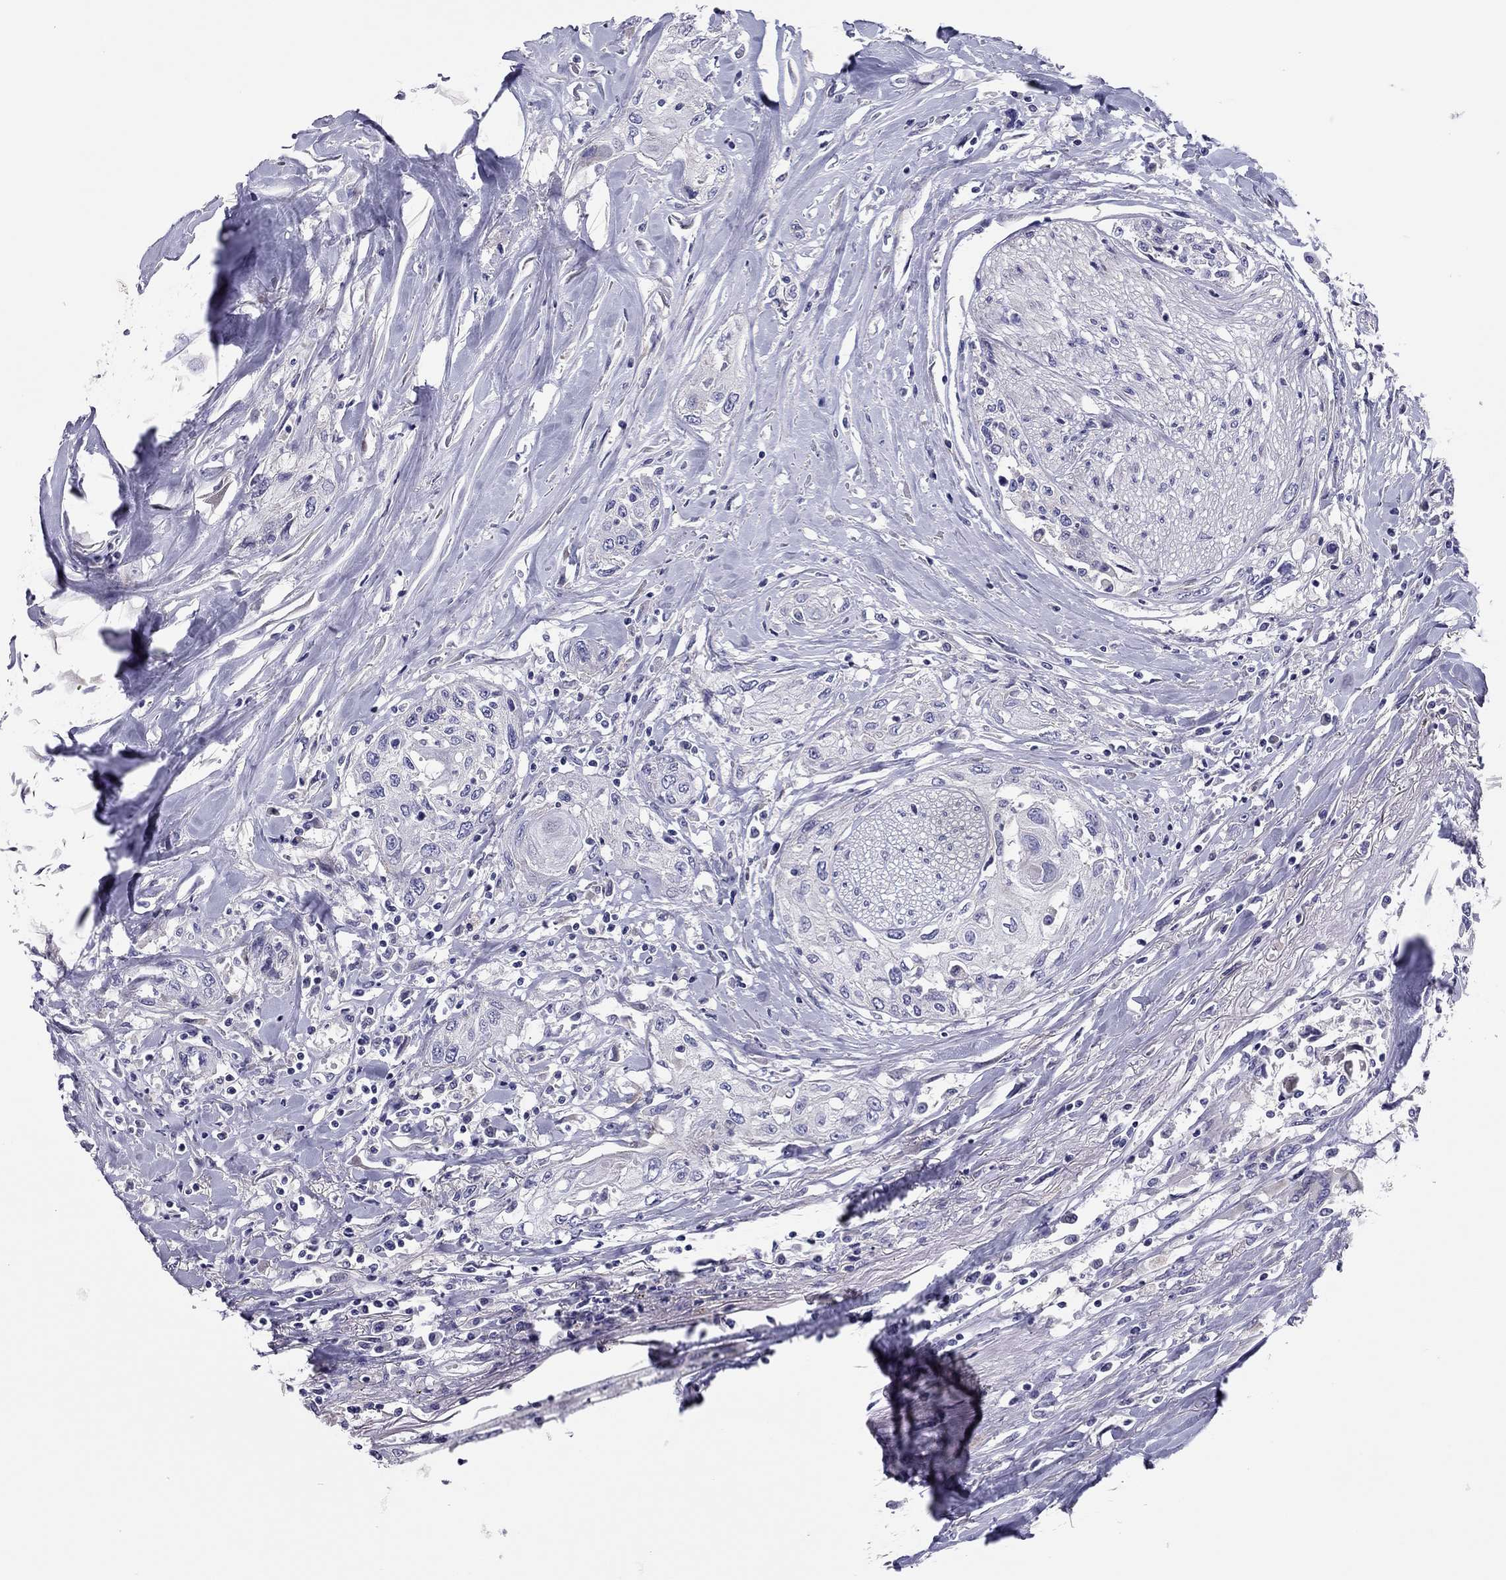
{"staining": {"intensity": "negative", "quantity": "none", "location": "none"}, "tissue": "head and neck cancer", "cell_type": "Tumor cells", "image_type": "cancer", "snomed": [{"axis": "morphology", "description": "Normal tissue, NOS"}, {"axis": "morphology", "description": "Squamous cell carcinoma, NOS"}, {"axis": "topography", "description": "Oral tissue"}, {"axis": "topography", "description": "Peripheral nerve tissue"}, {"axis": "topography", "description": "Head-Neck"}], "caption": "High power microscopy photomicrograph of an IHC histopathology image of head and neck cancer (squamous cell carcinoma), revealing no significant positivity in tumor cells.", "gene": "SCARB1", "patient": {"sex": "female", "age": 59}}